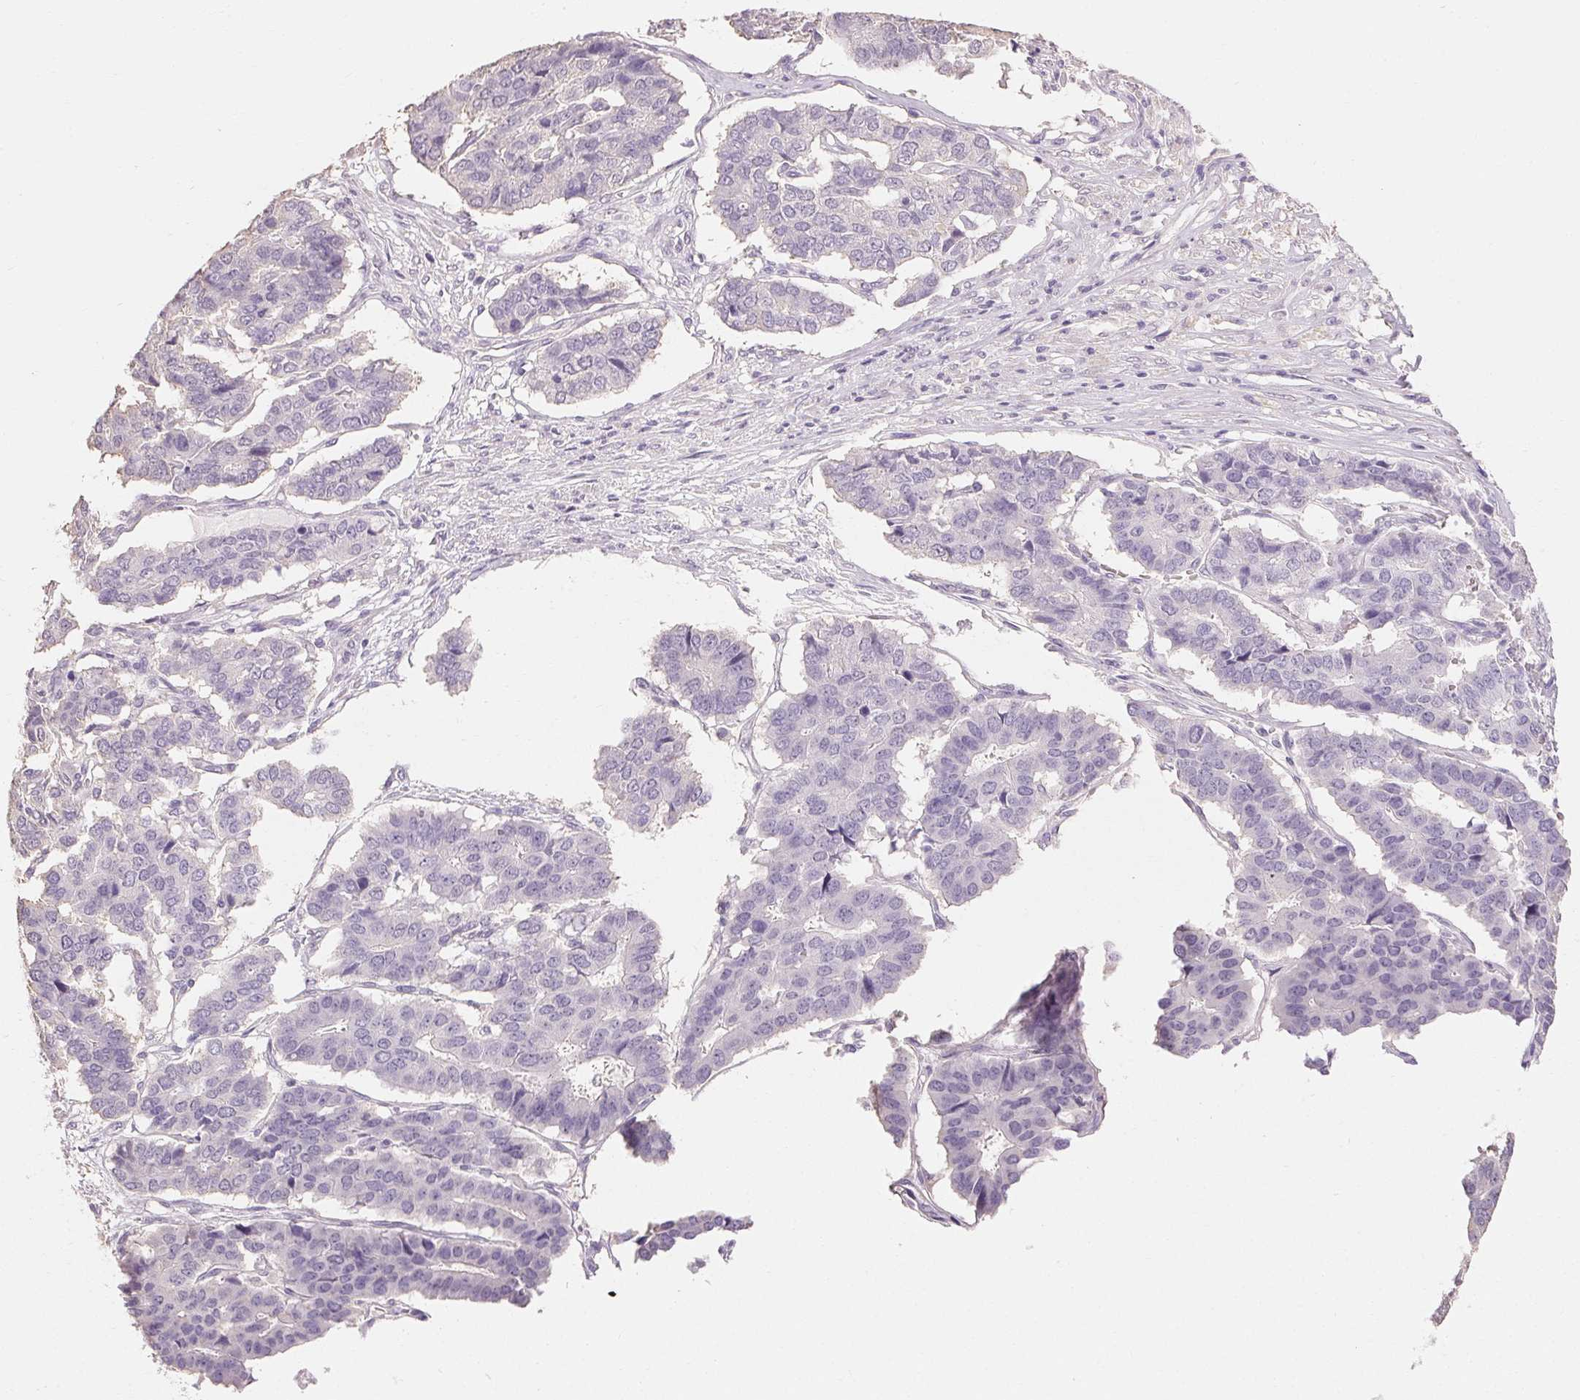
{"staining": {"intensity": "negative", "quantity": "none", "location": "none"}, "tissue": "pancreatic cancer", "cell_type": "Tumor cells", "image_type": "cancer", "snomed": [{"axis": "morphology", "description": "Adenocarcinoma, NOS"}, {"axis": "topography", "description": "Pancreas"}], "caption": "High power microscopy histopathology image of an immunohistochemistry histopathology image of pancreatic cancer (adenocarcinoma), revealing no significant staining in tumor cells.", "gene": "MAP7D2", "patient": {"sex": "male", "age": 50}}